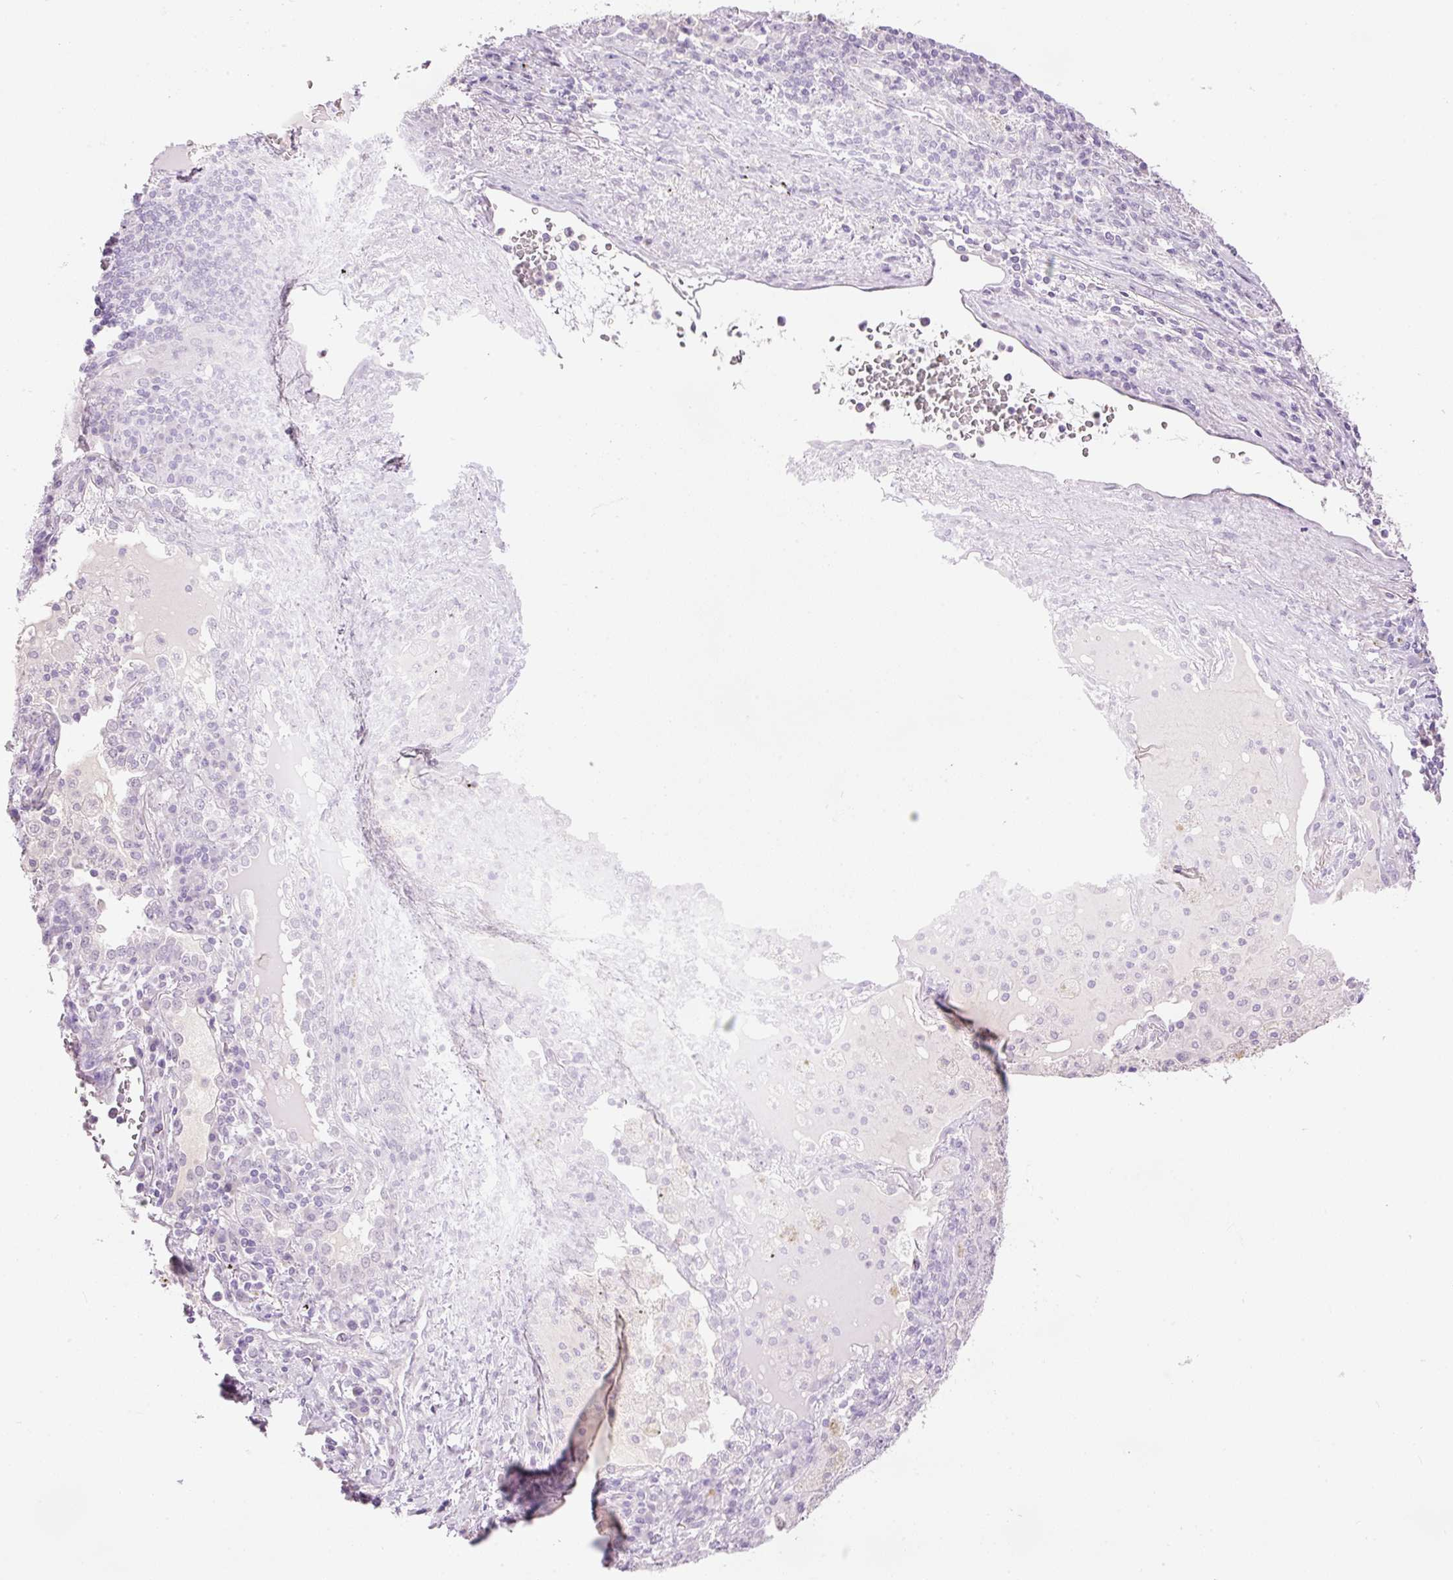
{"staining": {"intensity": "negative", "quantity": "none", "location": "none"}, "tissue": "lung cancer", "cell_type": "Tumor cells", "image_type": "cancer", "snomed": [{"axis": "morphology", "description": "Adenocarcinoma, NOS"}, {"axis": "topography", "description": "Lung"}], "caption": "This is an IHC histopathology image of human lung adenocarcinoma. There is no staining in tumor cells.", "gene": "LY6G6D", "patient": {"sex": "female", "age": 57}}